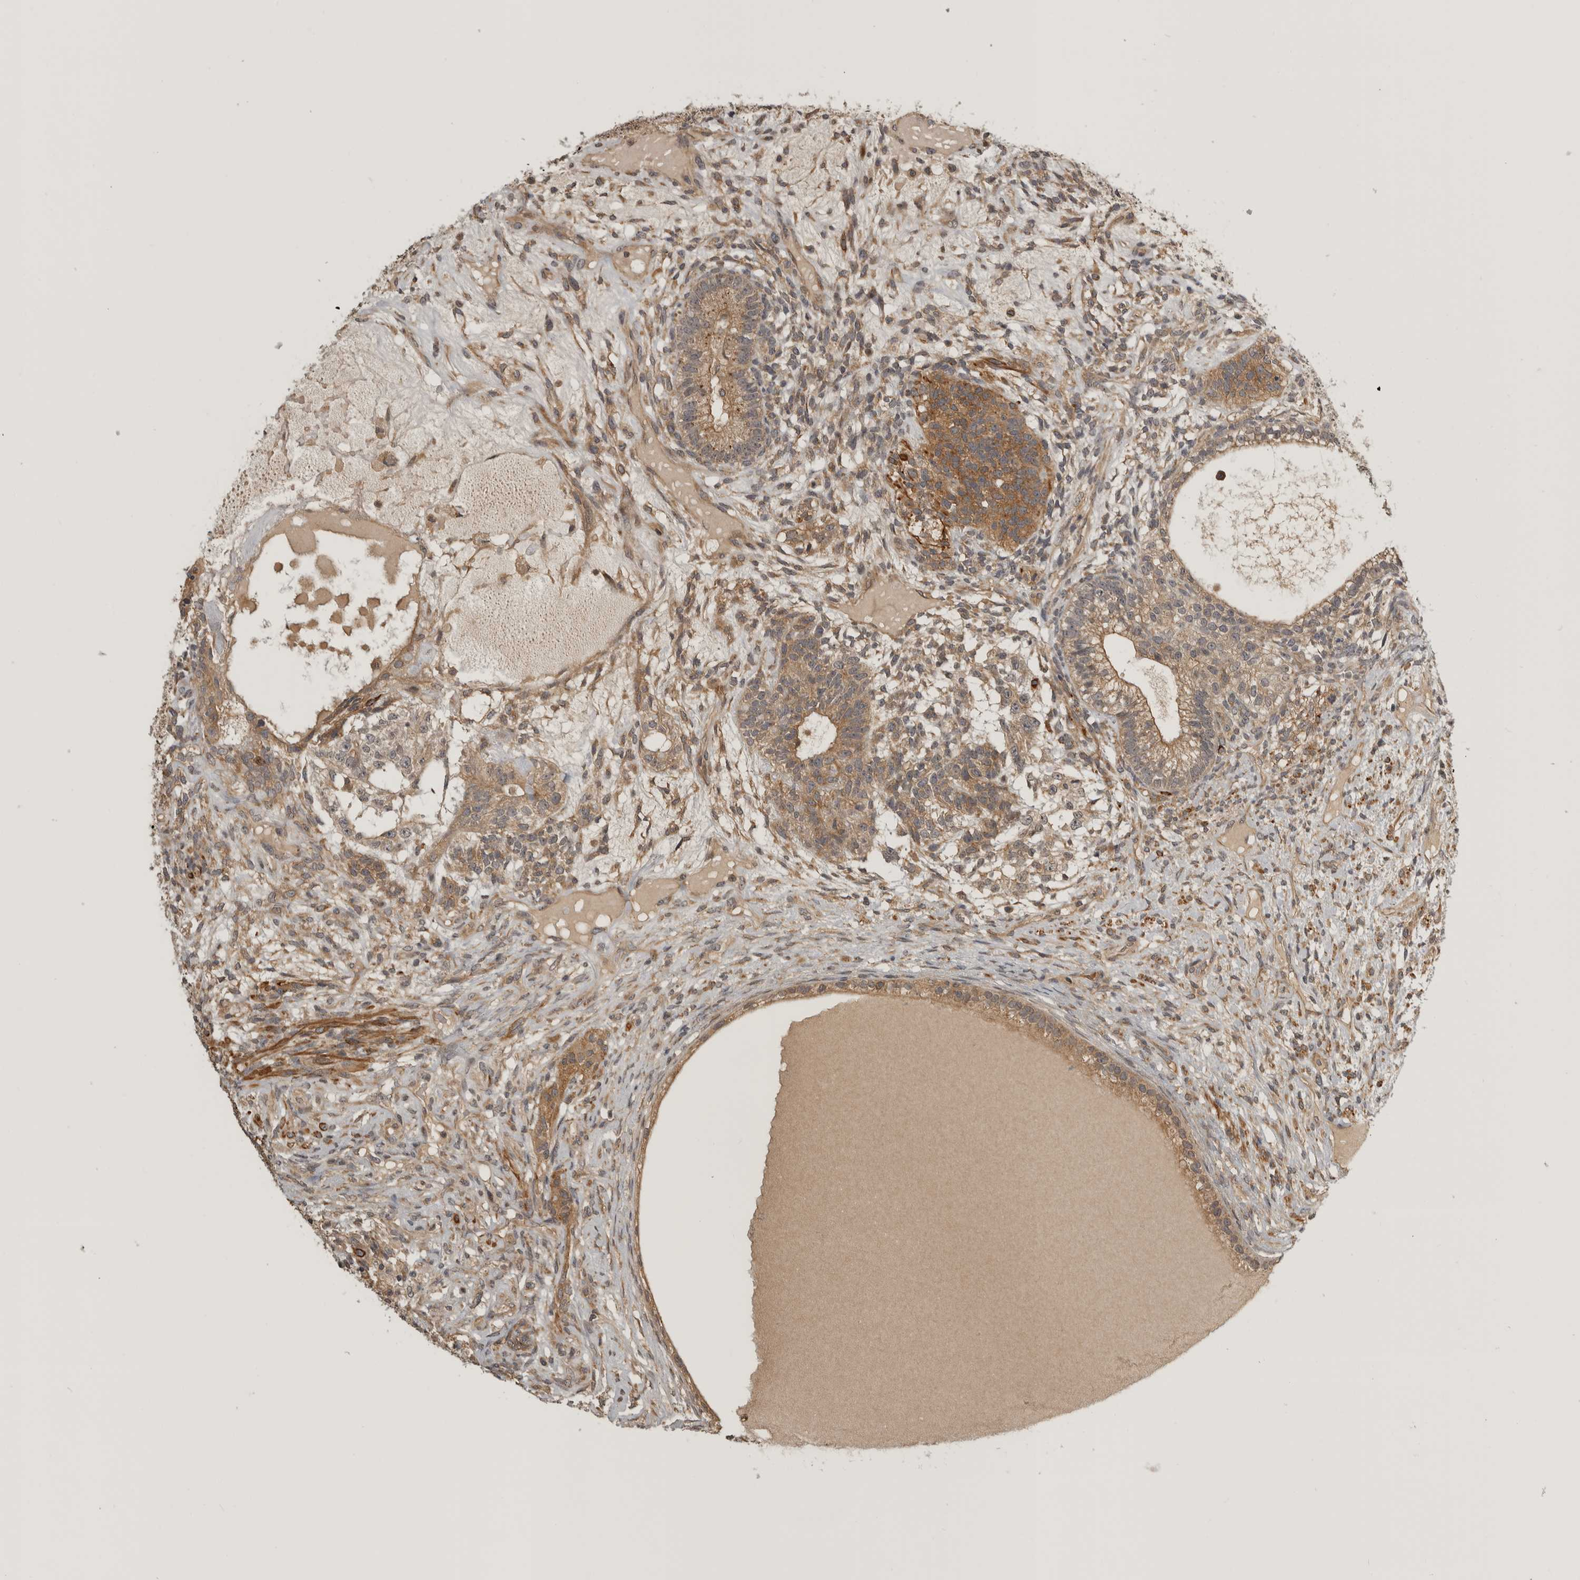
{"staining": {"intensity": "moderate", "quantity": ">75%", "location": "cytoplasmic/membranous"}, "tissue": "testis cancer", "cell_type": "Tumor cells", "image_type": "cancer", "snomed": [{"axis": "morphology", "description": "Seminoma, NOS"}, {"axis": "morphology", "description": "Carcinoma, Embryonal, NOS"}, {"axis": "topography", "description": "Testis"}], "caption": "Embryonal carcinoma (testis) stained with a brown dye exhibits moderate cytoplasmic/membranous positive staining in about >75% of tumor cells.", "gene": "CUEDC1", "patient": {"sex": "male", "age": 28}}